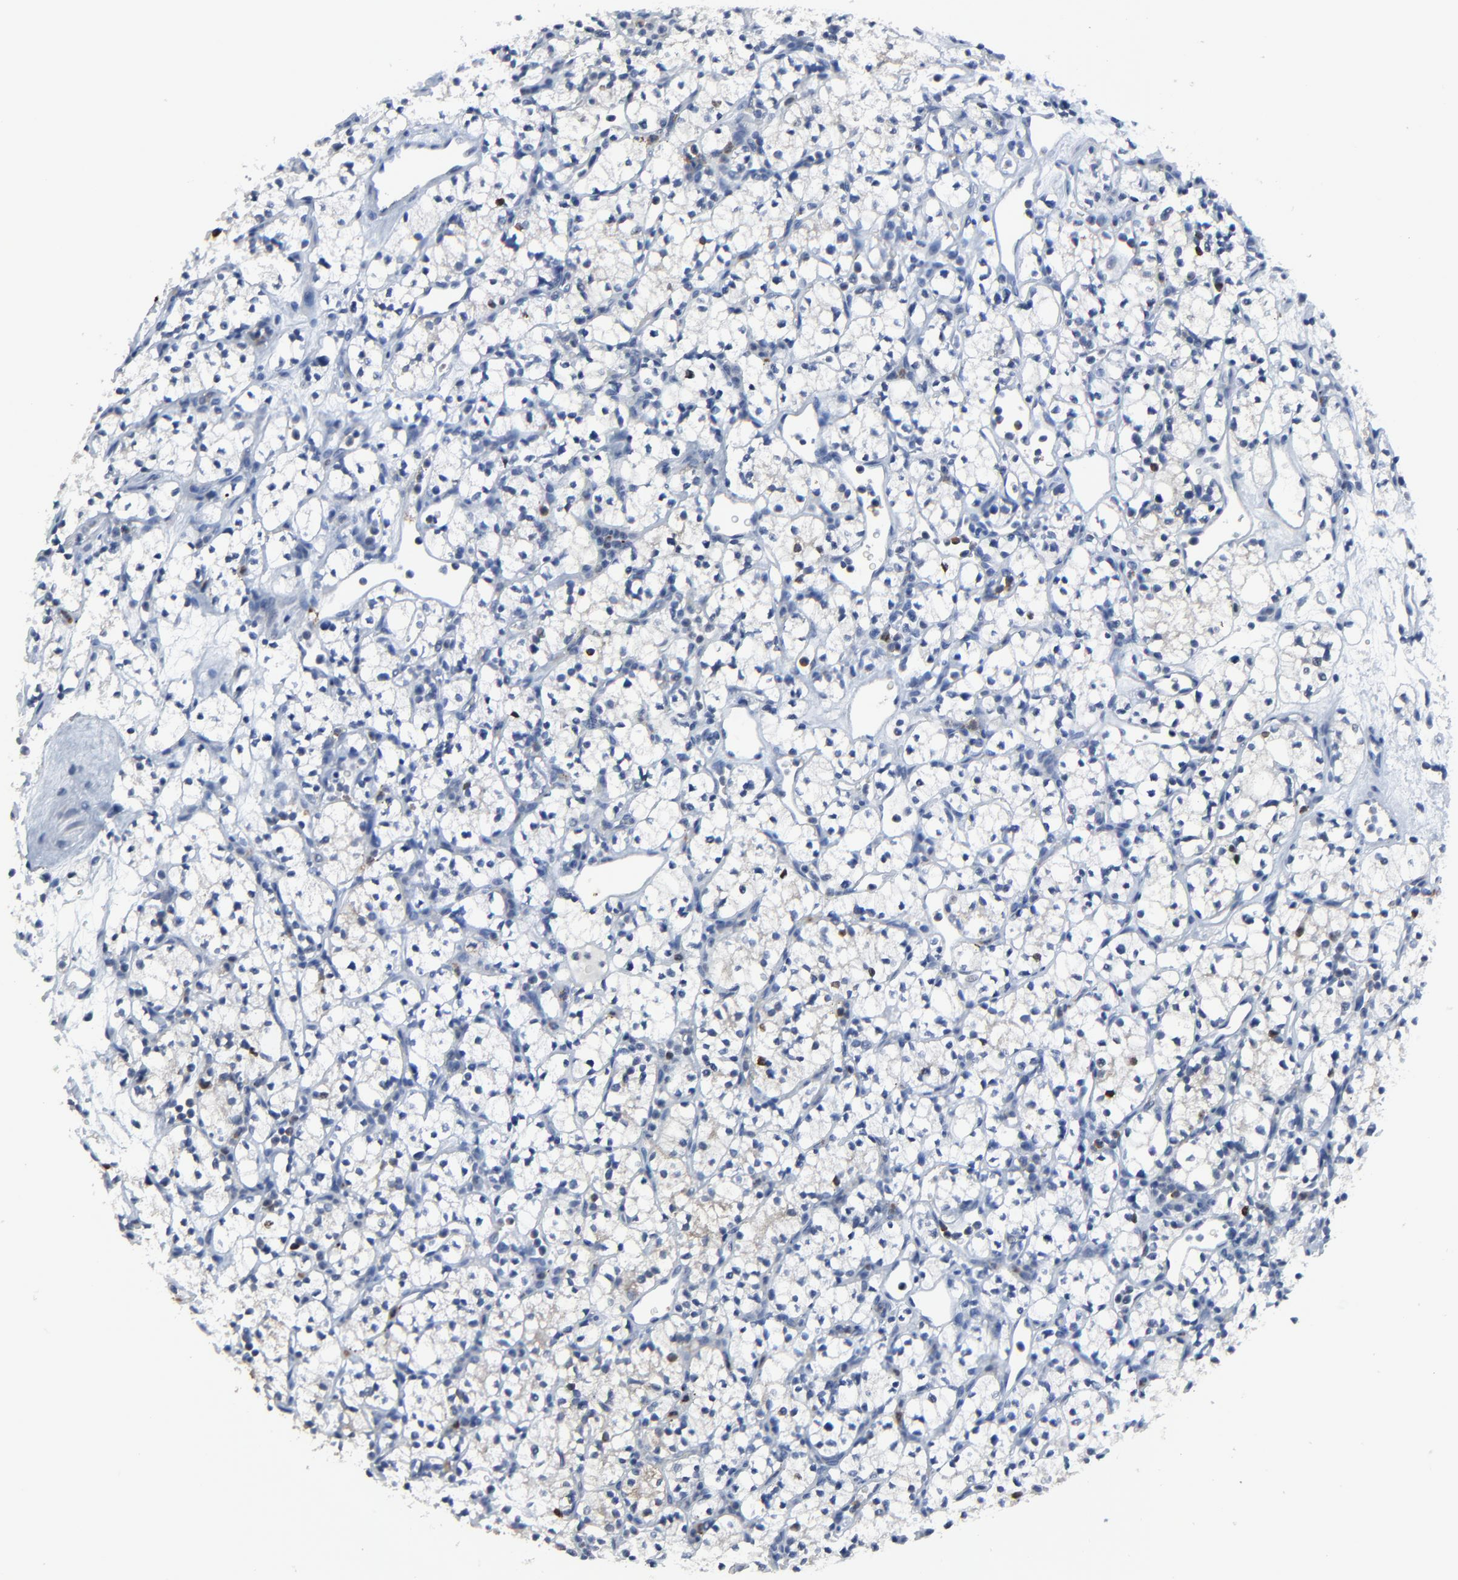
{"staining": {"intensity": "negative", "quantity": "none", "location": "none"}, "tissue": "renal cancer", "cell_type": "Tumor cells", "image_type": "cancer", "snomed": [{"axis": "morphology", "description": "Adenocarcinoma, NOS"}, {"axis": "topography", "description": "Kidney"}], "caption": "Immunohistochemistry (IHC) of renal adenocarcinoma exhibits no expression in tumor cells. (DAB (3,3'-diaminobenzidine) IHC, high magnification).", "gene": "BIRC3", "patient": {"sex": "male", "age": 59}}